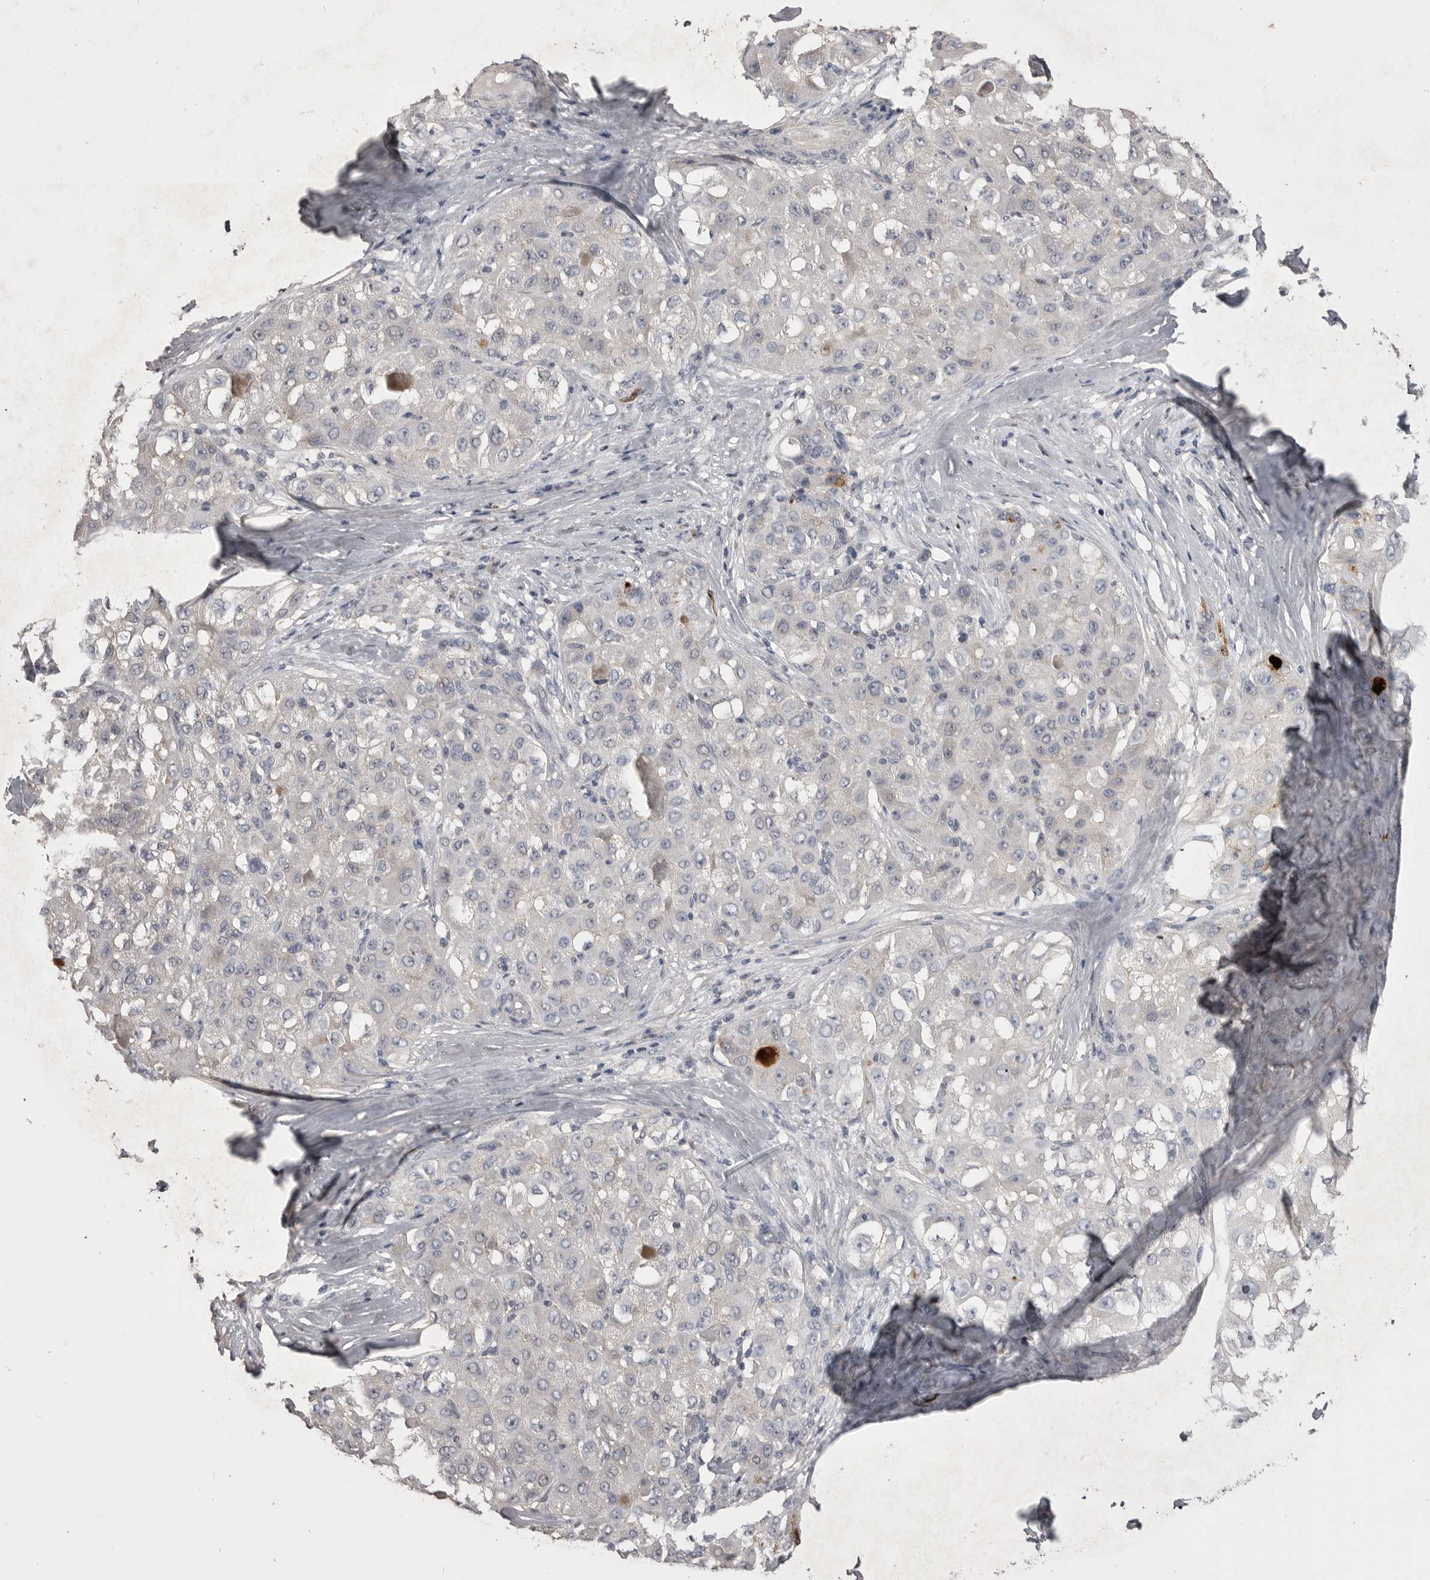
{"staining": {"intensity": "negative", "quantity": "none", "location": "none"}, "tissue": "liver cancer", "cell_type": "Tumor cells", "image_type": "cancer", "snomed": [{"axis": "morphology", "description": "Carcinoma, Hepatocellular, NOS"}, {"axis": "topography", "description": "Liver"}], "caption": "Liver cancer was stained to show a protein in brown. There is no significant staining in tumor cells.", "gene": "MMP7", "patient": {"sex": "male", "age": 80}}